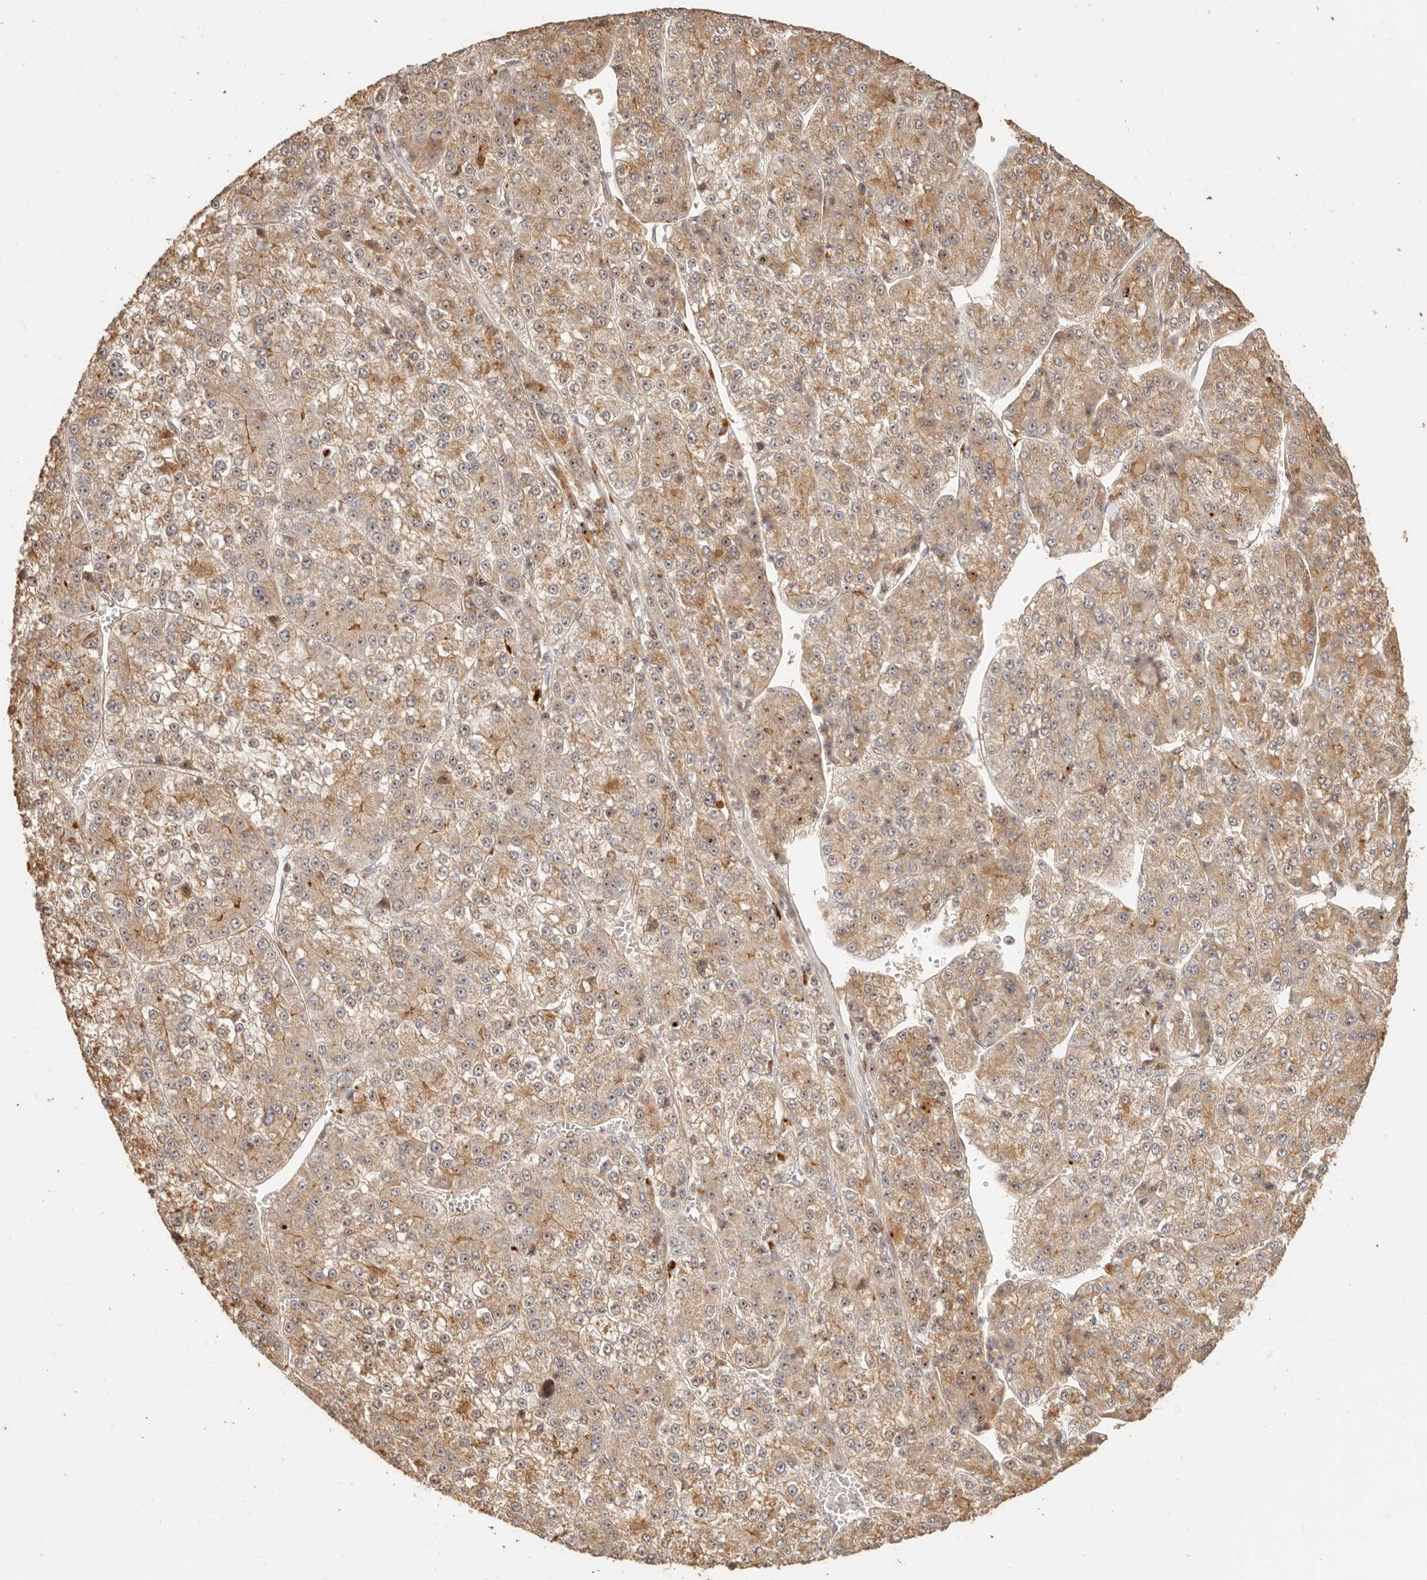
{"staining": {"intensity": "moderate", "quantity": ">75%", "location": "cytoplasmic/membranous"}, "tissue": "liver cancer", "cell_type": "Tumor cells", "image_type": "cancer", "snomed": [{"axis": "morphology", "description": "Carcinoma, Hepatocellular, NOS"}, {"axis": "topography", "description": "Liver"}], "caption": "An IHC histopathology image of neoplastic tissue is shown. Protein staining in brown labels moderate cytoplasmic/membranous positivity in hepatocellular carcinoma (liver) within tumor cells.", "gene": "PTPN22", "patient": {"sex": "female", "age": 73}}